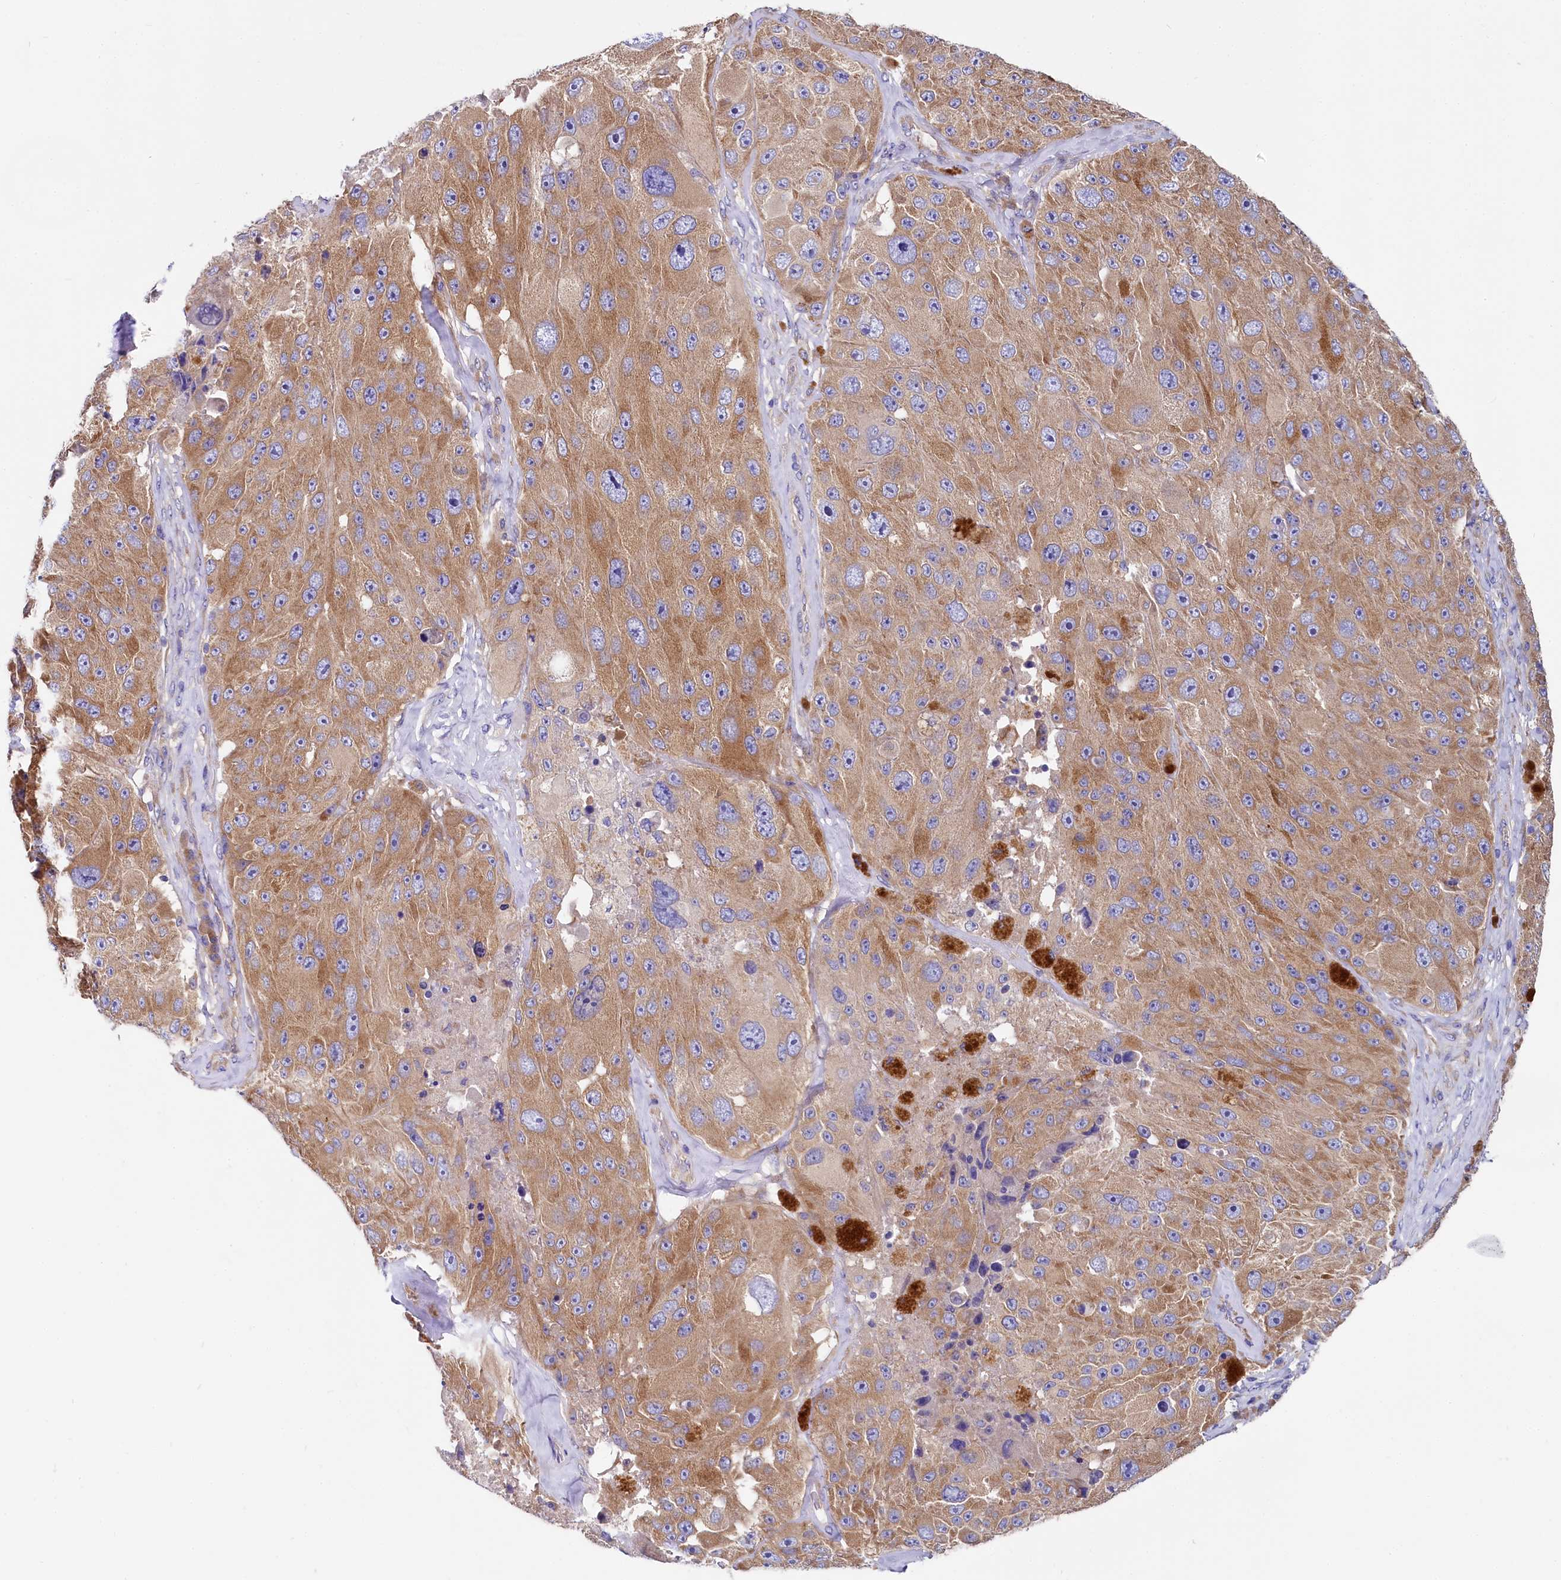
{"staining": {"intensity": "moderate", "quantity": ">75%", "location": "cytoplasmic/membranous"}, "tissue": "melanoma", "cell_type": "Tumor cells", "image_type": "cancer", "snomed": [{"axis": "morphology", "description": "Malignant melanoma, Metastatic site"}, {"axis": "topography", "description": "Lymph node"}], "caption": "Protein expression analysis of melanoma demonstrates moderate cytoplasmic/membranous expression in approximately >75% of tumor cells.", "gene": "QARS1", "patient": {"sex": "male", "age": 62}}